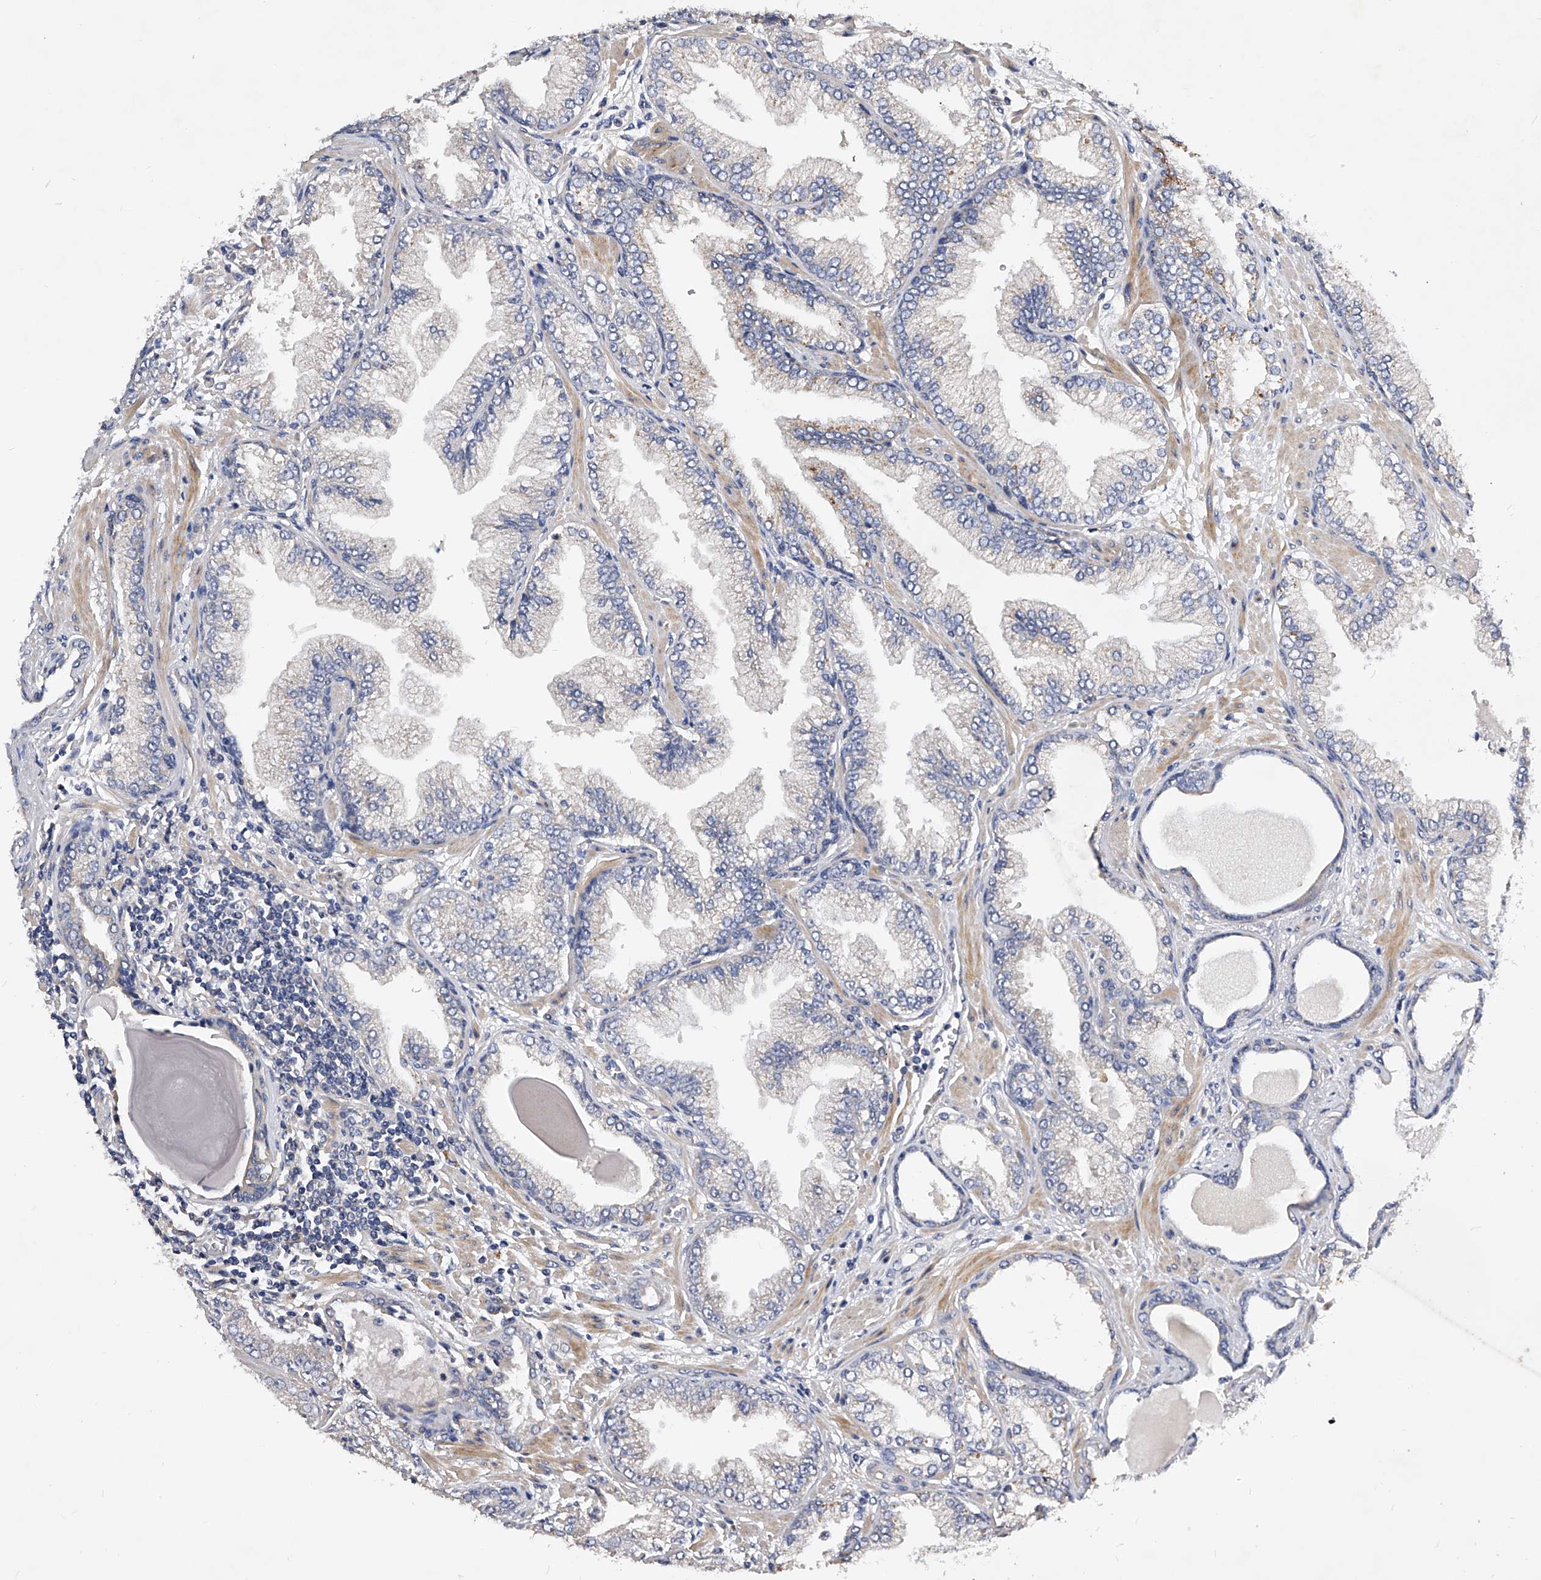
{"staining": {"intensity": "negative", "quantity": "none", "location": "none"}, "tissue": "prostate cancer", "cell_type": "Tumor cells", "image_type": "cancer", "snomed": [{"axis": "morphology", "description": "Adenocarcinoma, High grade"}, {"axis": "topography", "description": "Prostate"}], "caption": "Immunohistochemistry photomicrograph of neoplastic tissue: prostate cancer stained with DAB exhibits no significant protein staining in tumor cells. (Stains: DAB immunohistochemistry (IHC) with hematoxylin counter stain, Microscopy: brightfield microscopy at high magnification).", "gene": "ARL4C", "patient": {"sex": "male", "age": 71}}